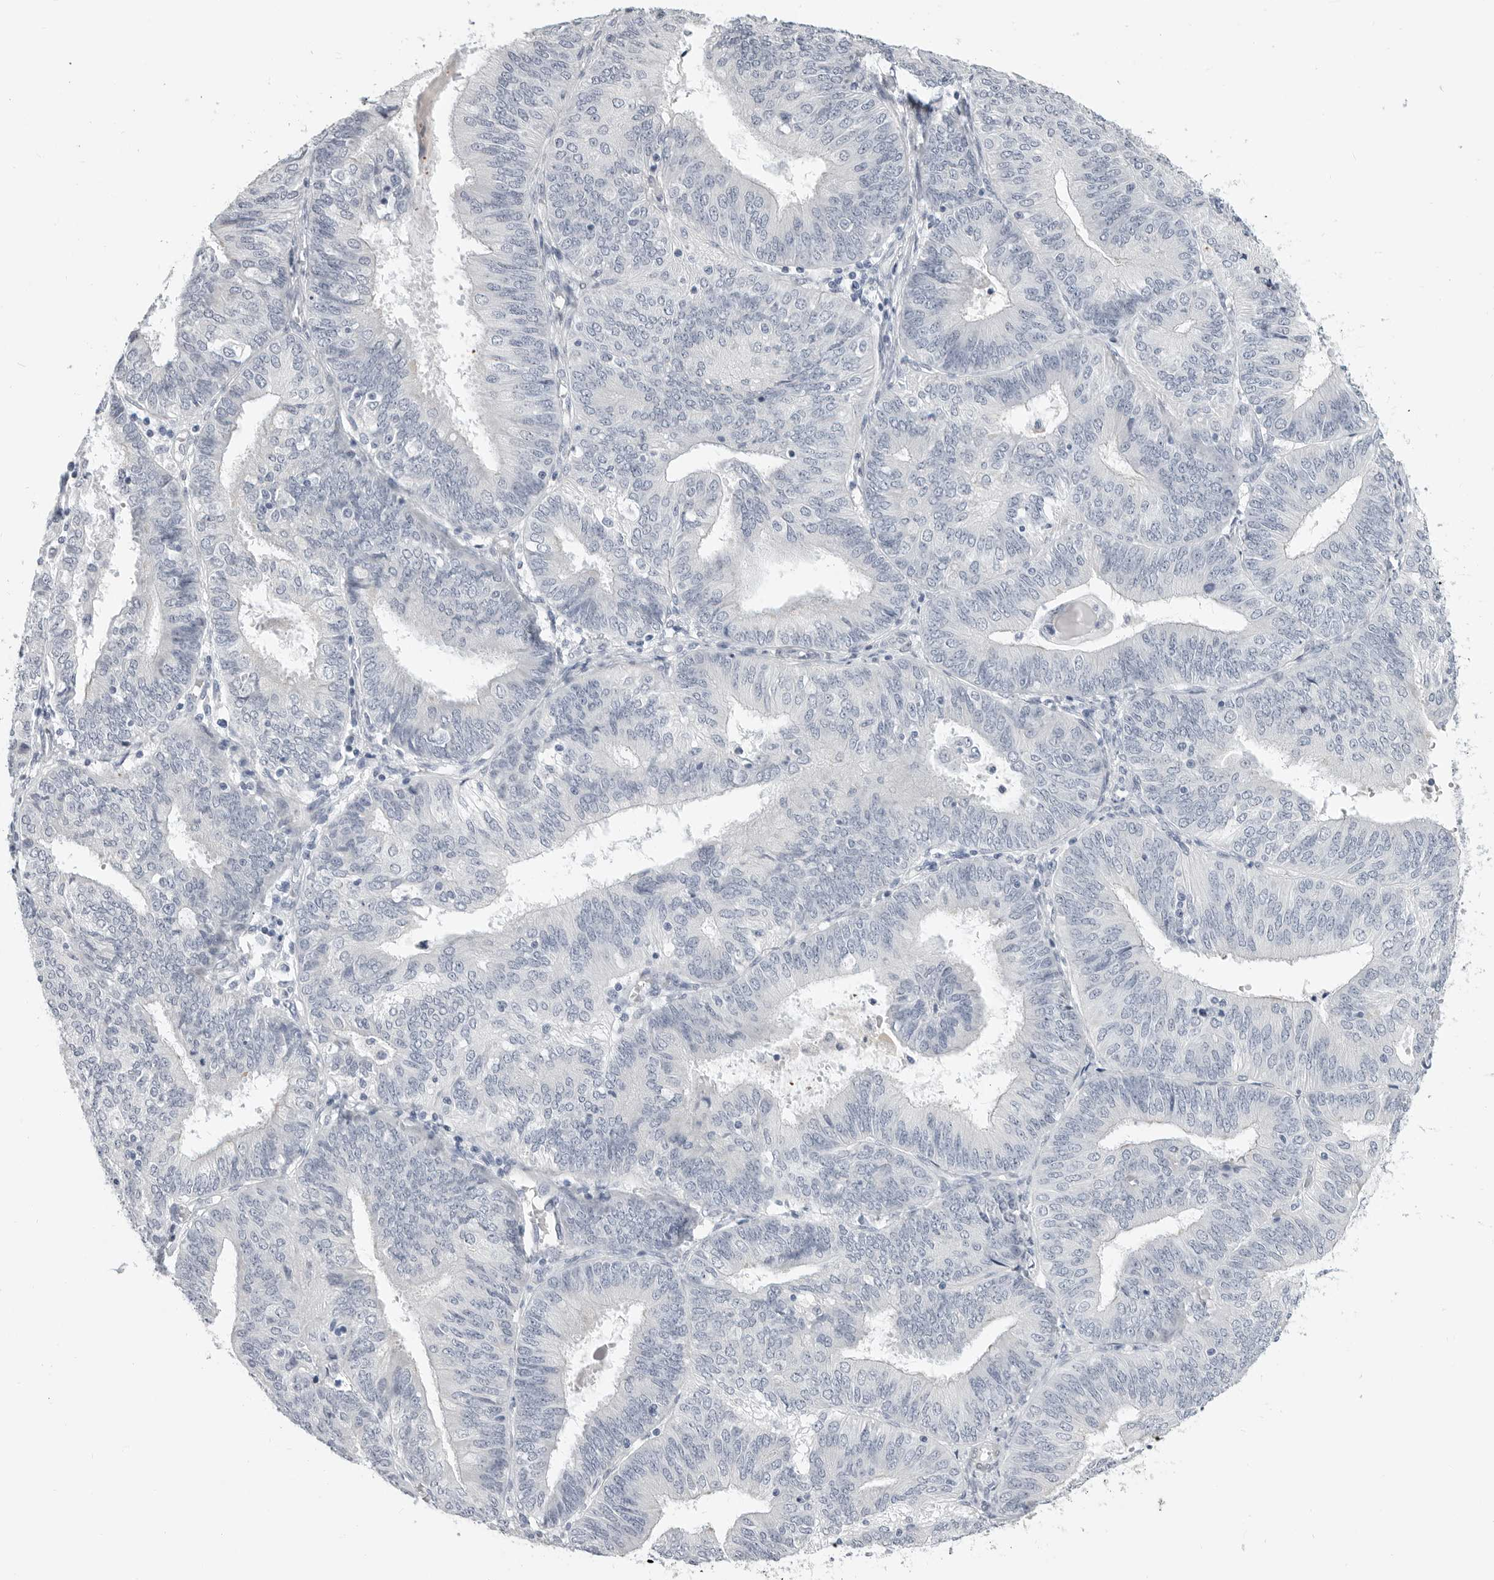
{"staining": {"intensity": "negative", "quantity": "none", "location": "none"}, "tissue": "endometrial cancer", "cell_type": "Tumor cells", "image_type": "cancer", "snomed": [{"axis": "morphology", "description": "Adenocarcinoma, NOS"}, {"axis": "topography", "description": "Endometrium"}], "caption": "Immunohistochemistry (IHC) photomicrograph of human endometrial cancer stained for a protein (brown), which reveals no expression in tumor cells.", "gene": "PLN", "patient": {"sex": "female", "age": 58}}